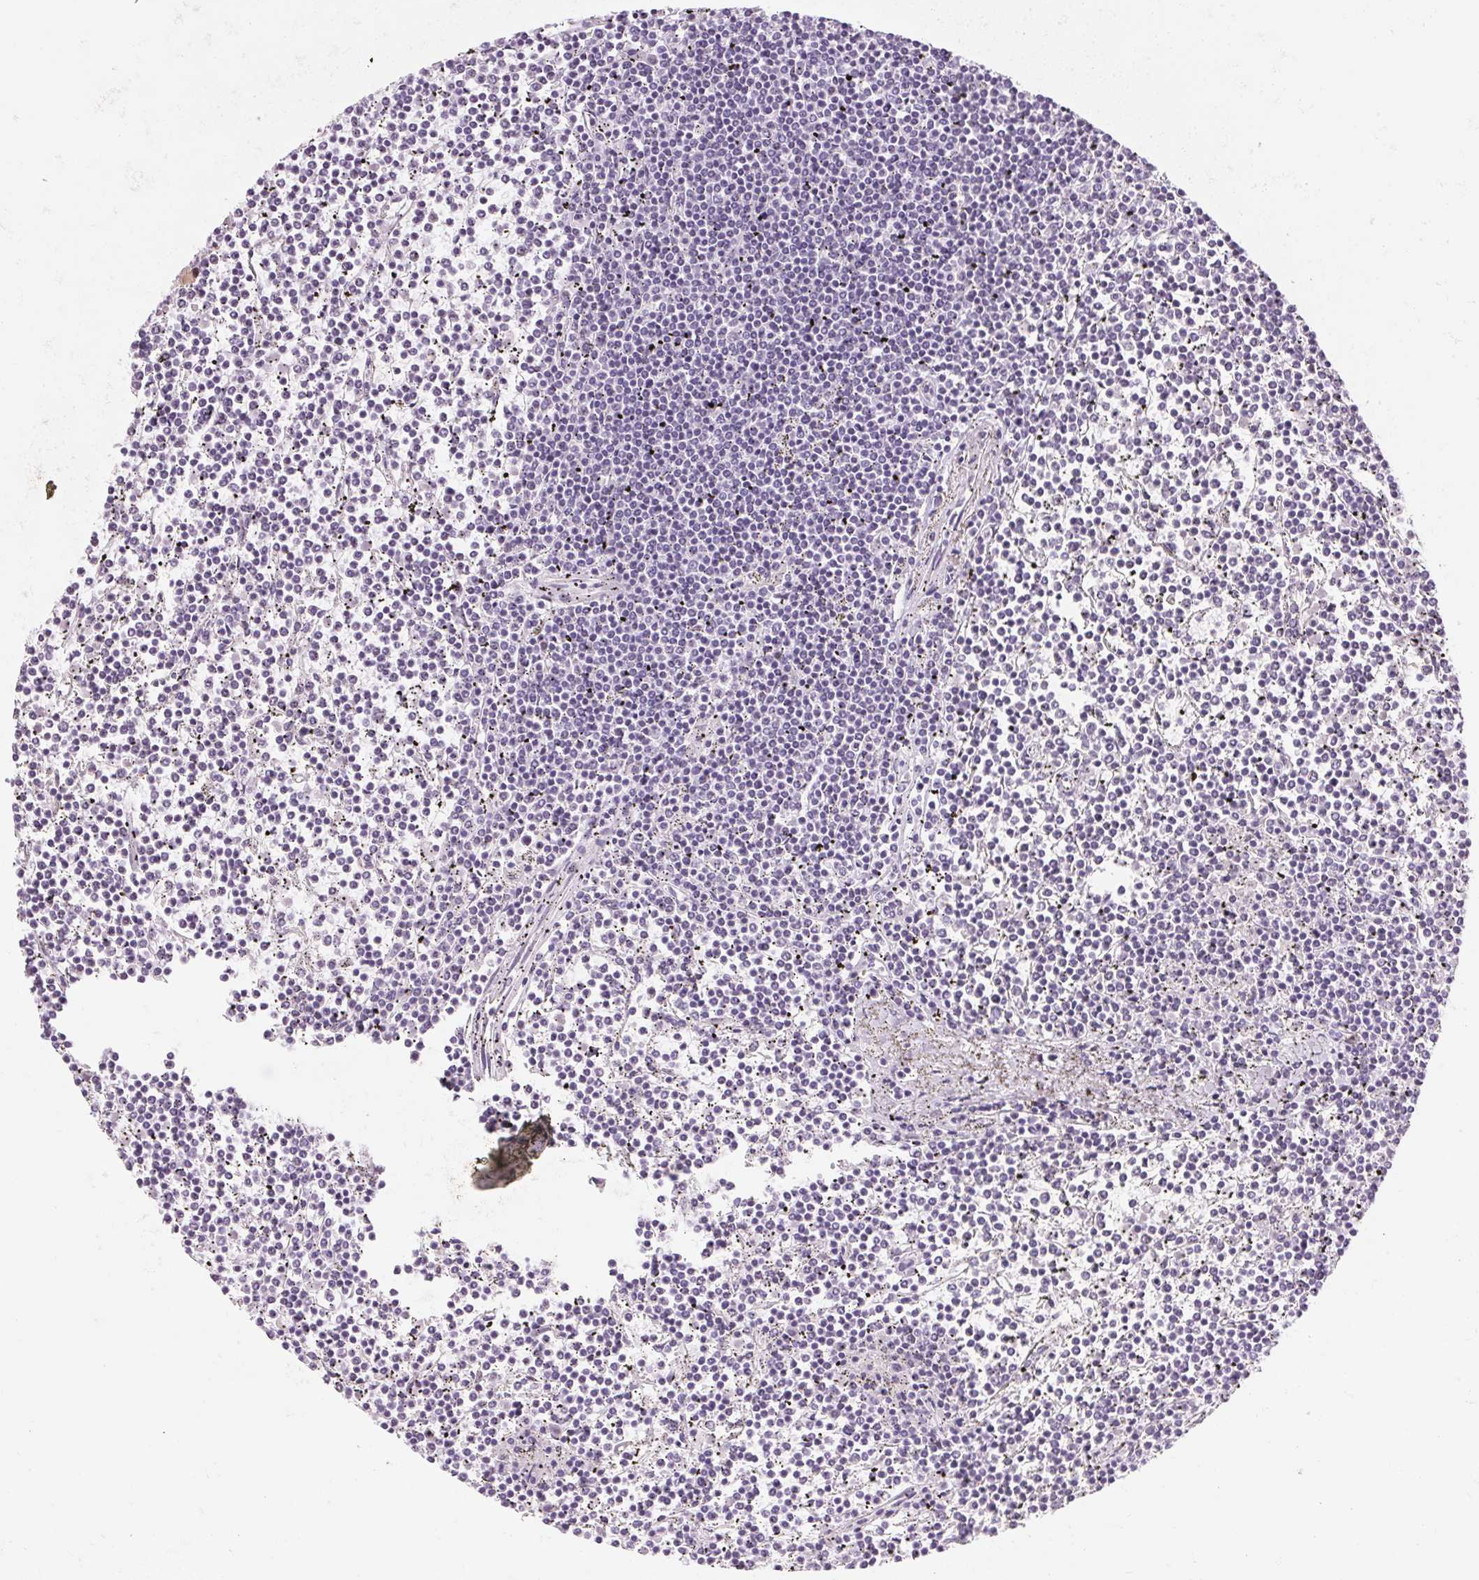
{"staining": {"intensity": "negative", "quantity": "none", "location": "none"}, "tissue": "lymphoma", "cell_type": "Tumor cells", "image_type": "cancer", "snomed": [{"axis": "morphology", "description": "Malignant lymphoma, non-Hodgkin's type, Low grade"}, {"axis": "topography", "description": "Spleen"}], "caption": "The IHC image has no significant staining in tumor cells of low-grade malignant lymphoma, non-Hodgkin's type tissue. (DAB (3,3'-diaminobenzidine) immunohistochemistry with hematoxylin counter stain).", "gene": "RPTN", "patient": {"sex": "female", "age": 19}}